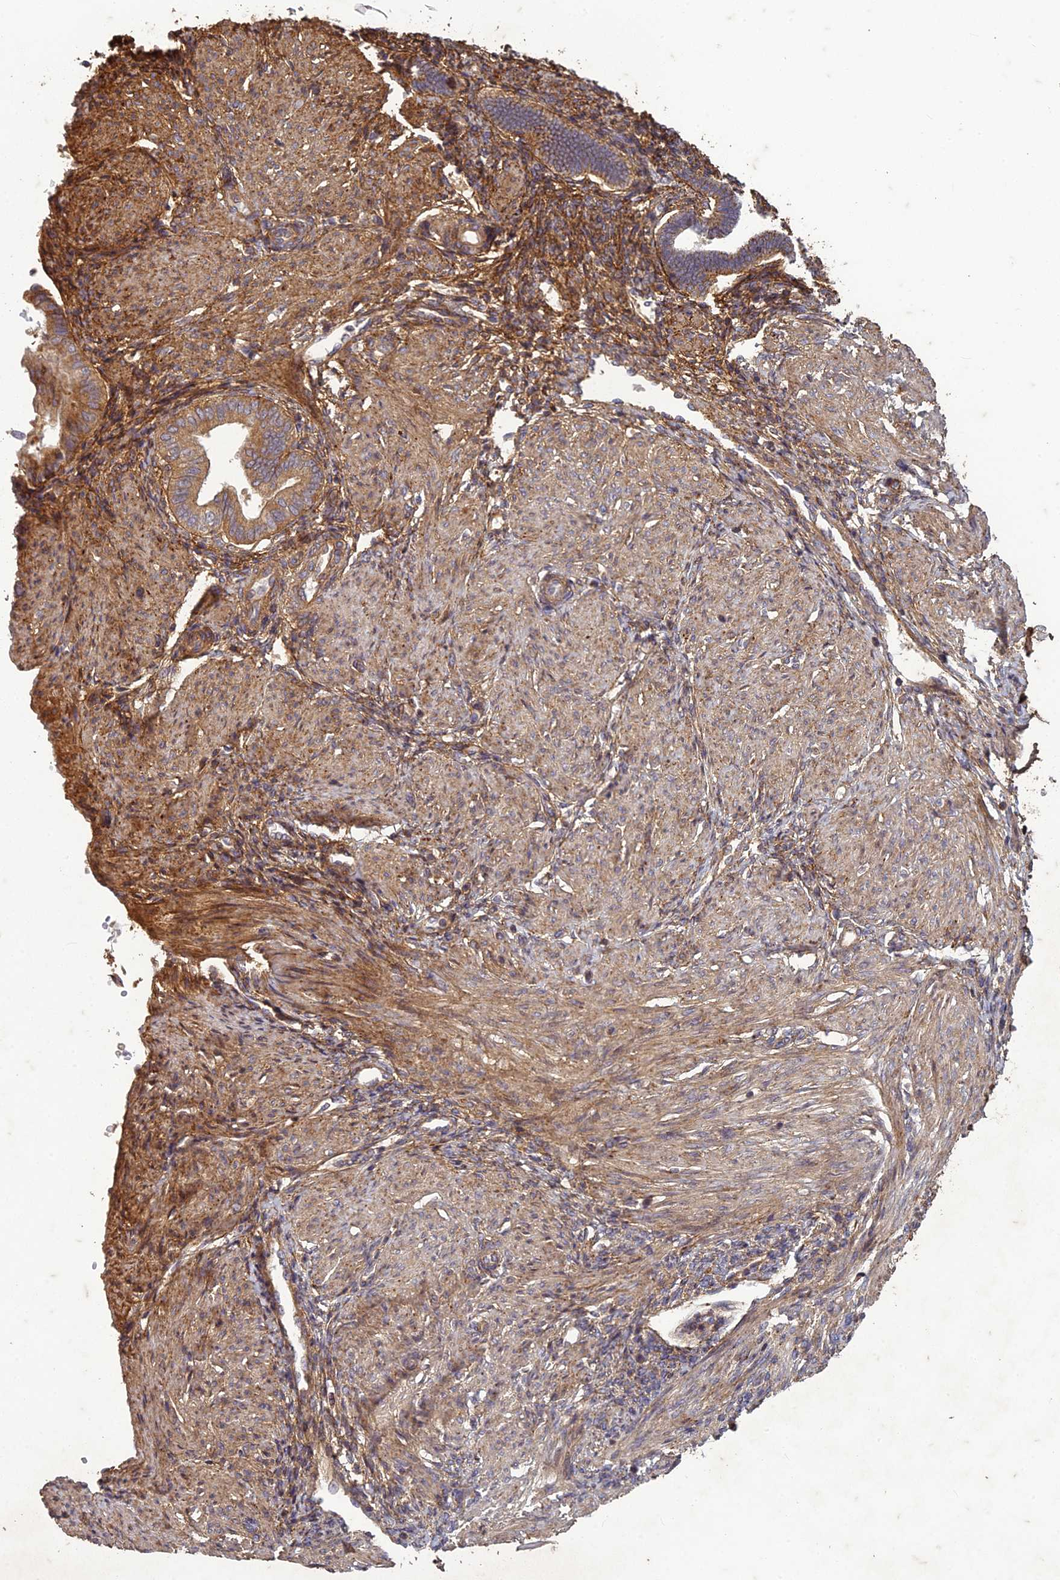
{"staining": {"intensity": "moderate", "quantity": "25%-75%", "location": "cytoplasmic/membranous"}, "tissue": "endometrium", "cell_type": "Cells in endometrial stroma", "image_type": "normal", "snomed": [{"axis": "morphology", "description": "Normal tissue, NOS"}, {"axis": "topography", "description": "Endometrium"}], "caption": "This histopathology image exhibits immunohistochemistry staining of benign human endometrium, with medium moderate cytoplasmic/membranous positivity in approximately 25%-75% of cells in endometrial stroma.", "gene": "TCF25", "patient": {"sex": "female", "age": 53}}